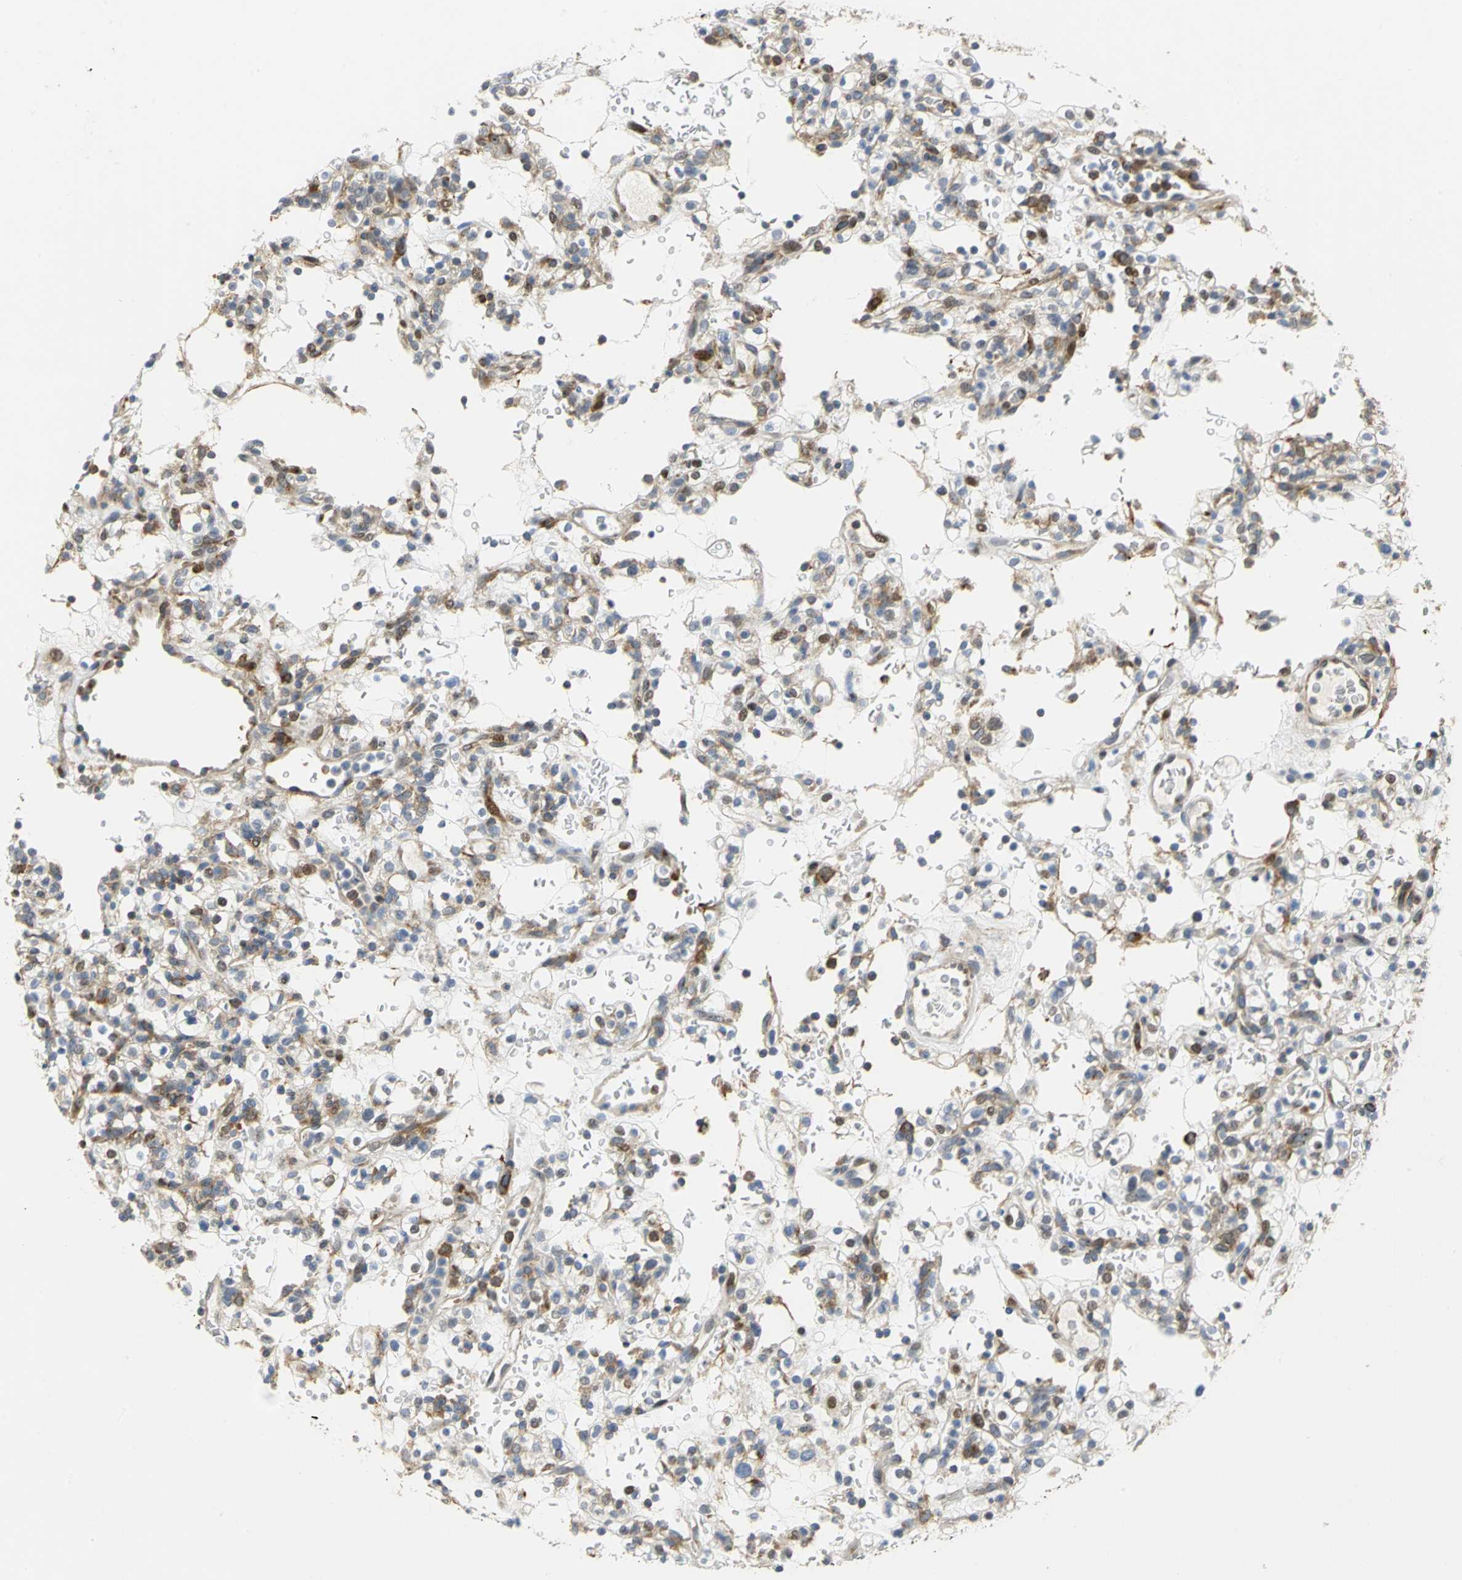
{"staining": {"intensity": "moderate", "quantity": "25%-75%", "location": "cytoplasmic/membranous"}, "tissue": "renal cancer", "cell_type": "Tumor cells", "image_type": "cancer", "snomed": [{"axis": "morphology", "description": "Normal tissue, NOS"}, {"axis": "morphology", "description": "Adenocarcinoma, NOS"}, {"axis": "topography", "description": "Kidney"}], "caption": "Renal adenocarcinoma stained for a protein exhibits moderate cytoplasmic/membranous positivity in tumor cells.", "gene": "YBX1", "patient": {"sex": "female", "age": 72}}